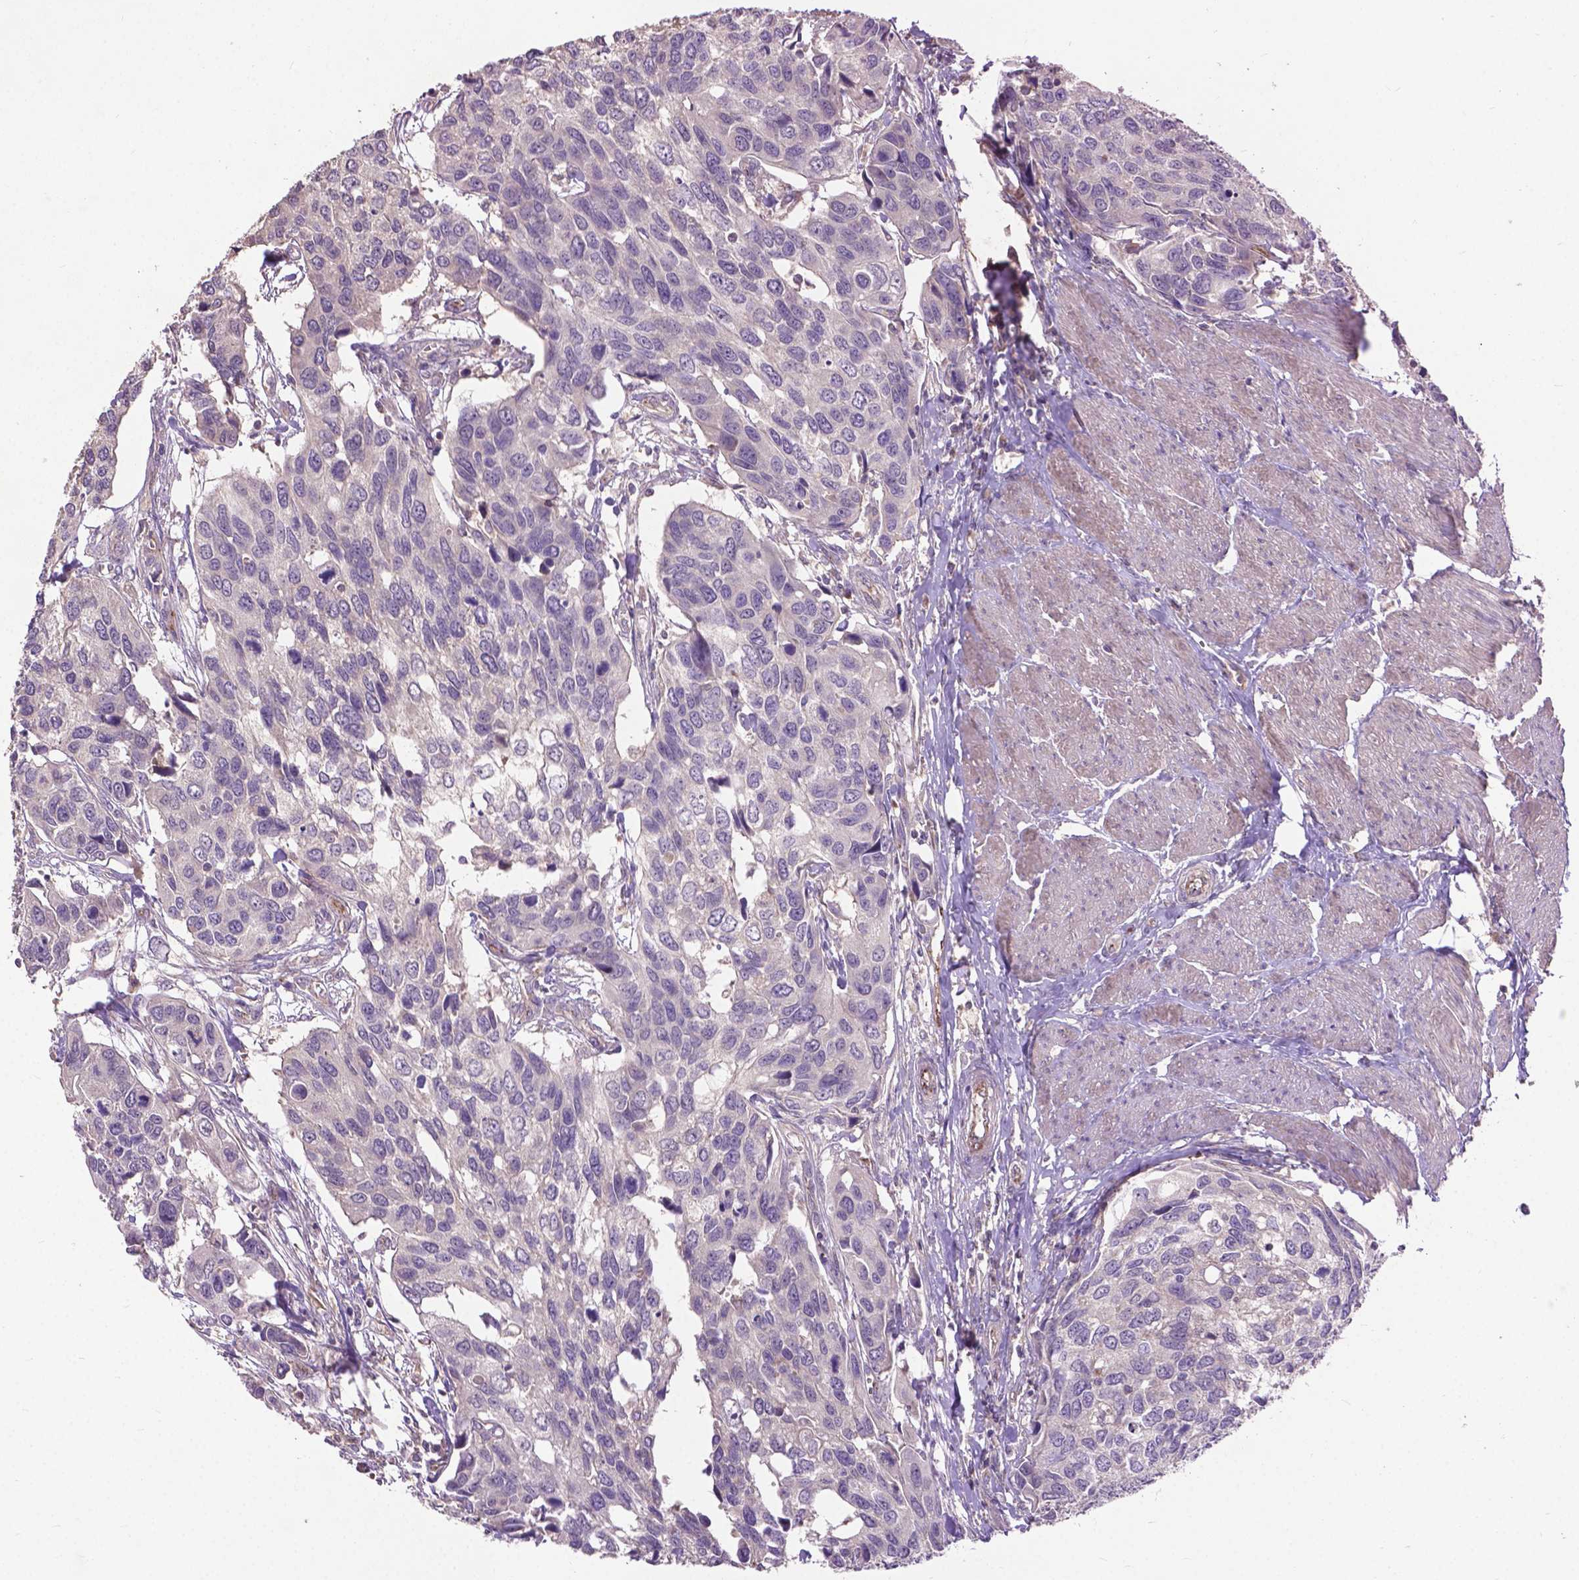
{"staining": {"intensity": "negative", "quantity": "none", "location": "none"}, "tissue": "urothelial cancer", "cell_type": "Tumor cells", "image_type": "cancer", "snomed": [{"axis": "morphology", "description": "Urothelial carcinoma, High grade"}, {"axis": "topography", "description": "Urinary bladder"}], "caption": "Immunohistochemistry photomicrograph of neoplastic tissue: urothelial cancer stained with DAB (3,3'-diaminobenzidine) shows no significant protein positivity in tumor cells.", "gene": "ZNF337", "patient": {"sex": "male", "age": 60}}